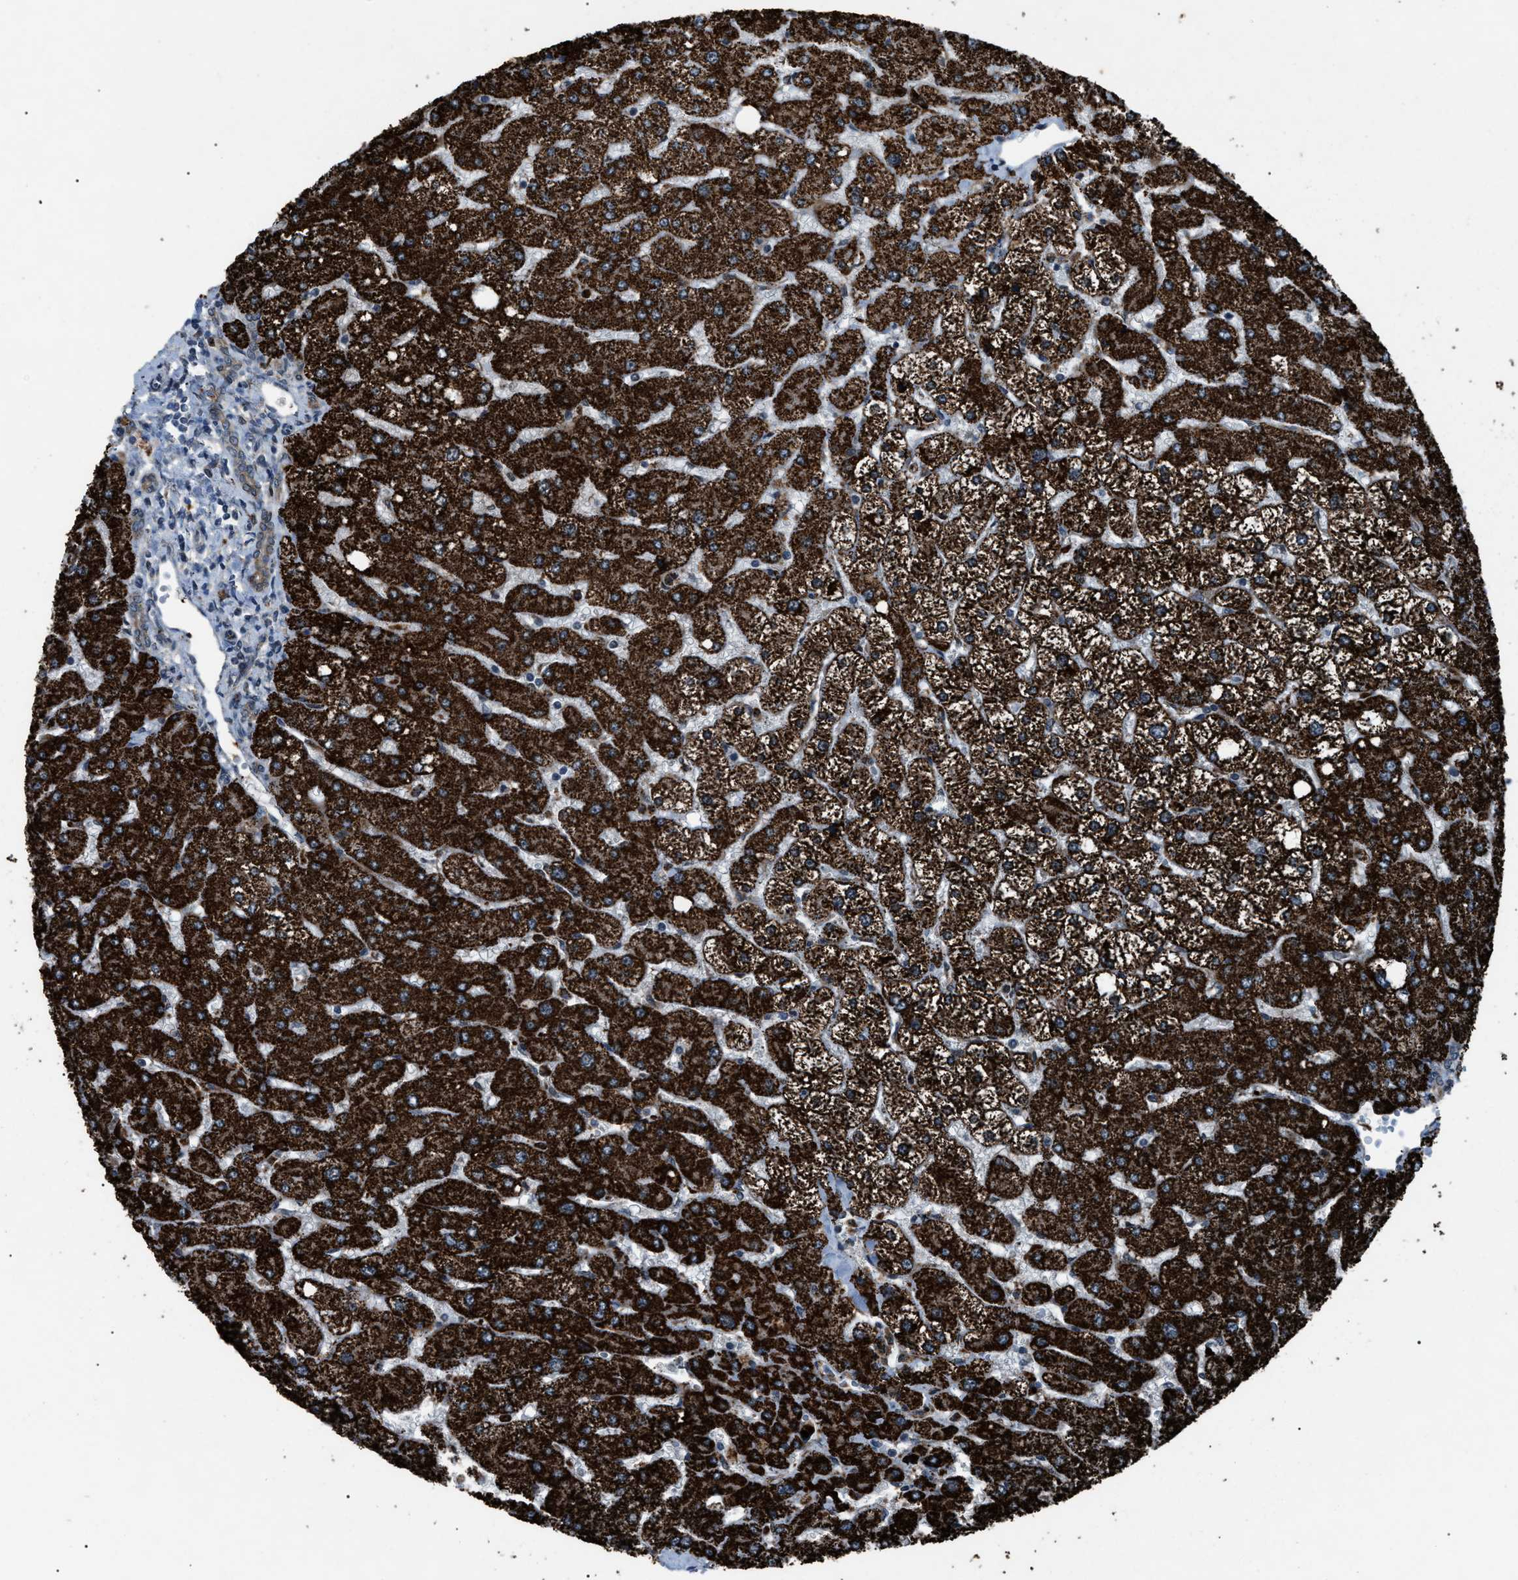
{"staining": {"intensity": "weak", "quantity": "25%-75%", "location": "cytoplasmic/membranous"}, "tissue": "liver", "cell_type": "Cholangiocytes", "image_type": "normal", "snomed": [{"axis": "morphology", "description": "Normal tissue, NOS"}, {"axis": "topography", "description": "Liver"}], "caption": "Human liver stained with a protein marker displays weak staining in cholangiocytes.", "gene": "ZFAND2A", "patient": {"sex": "male", "age": 55}}